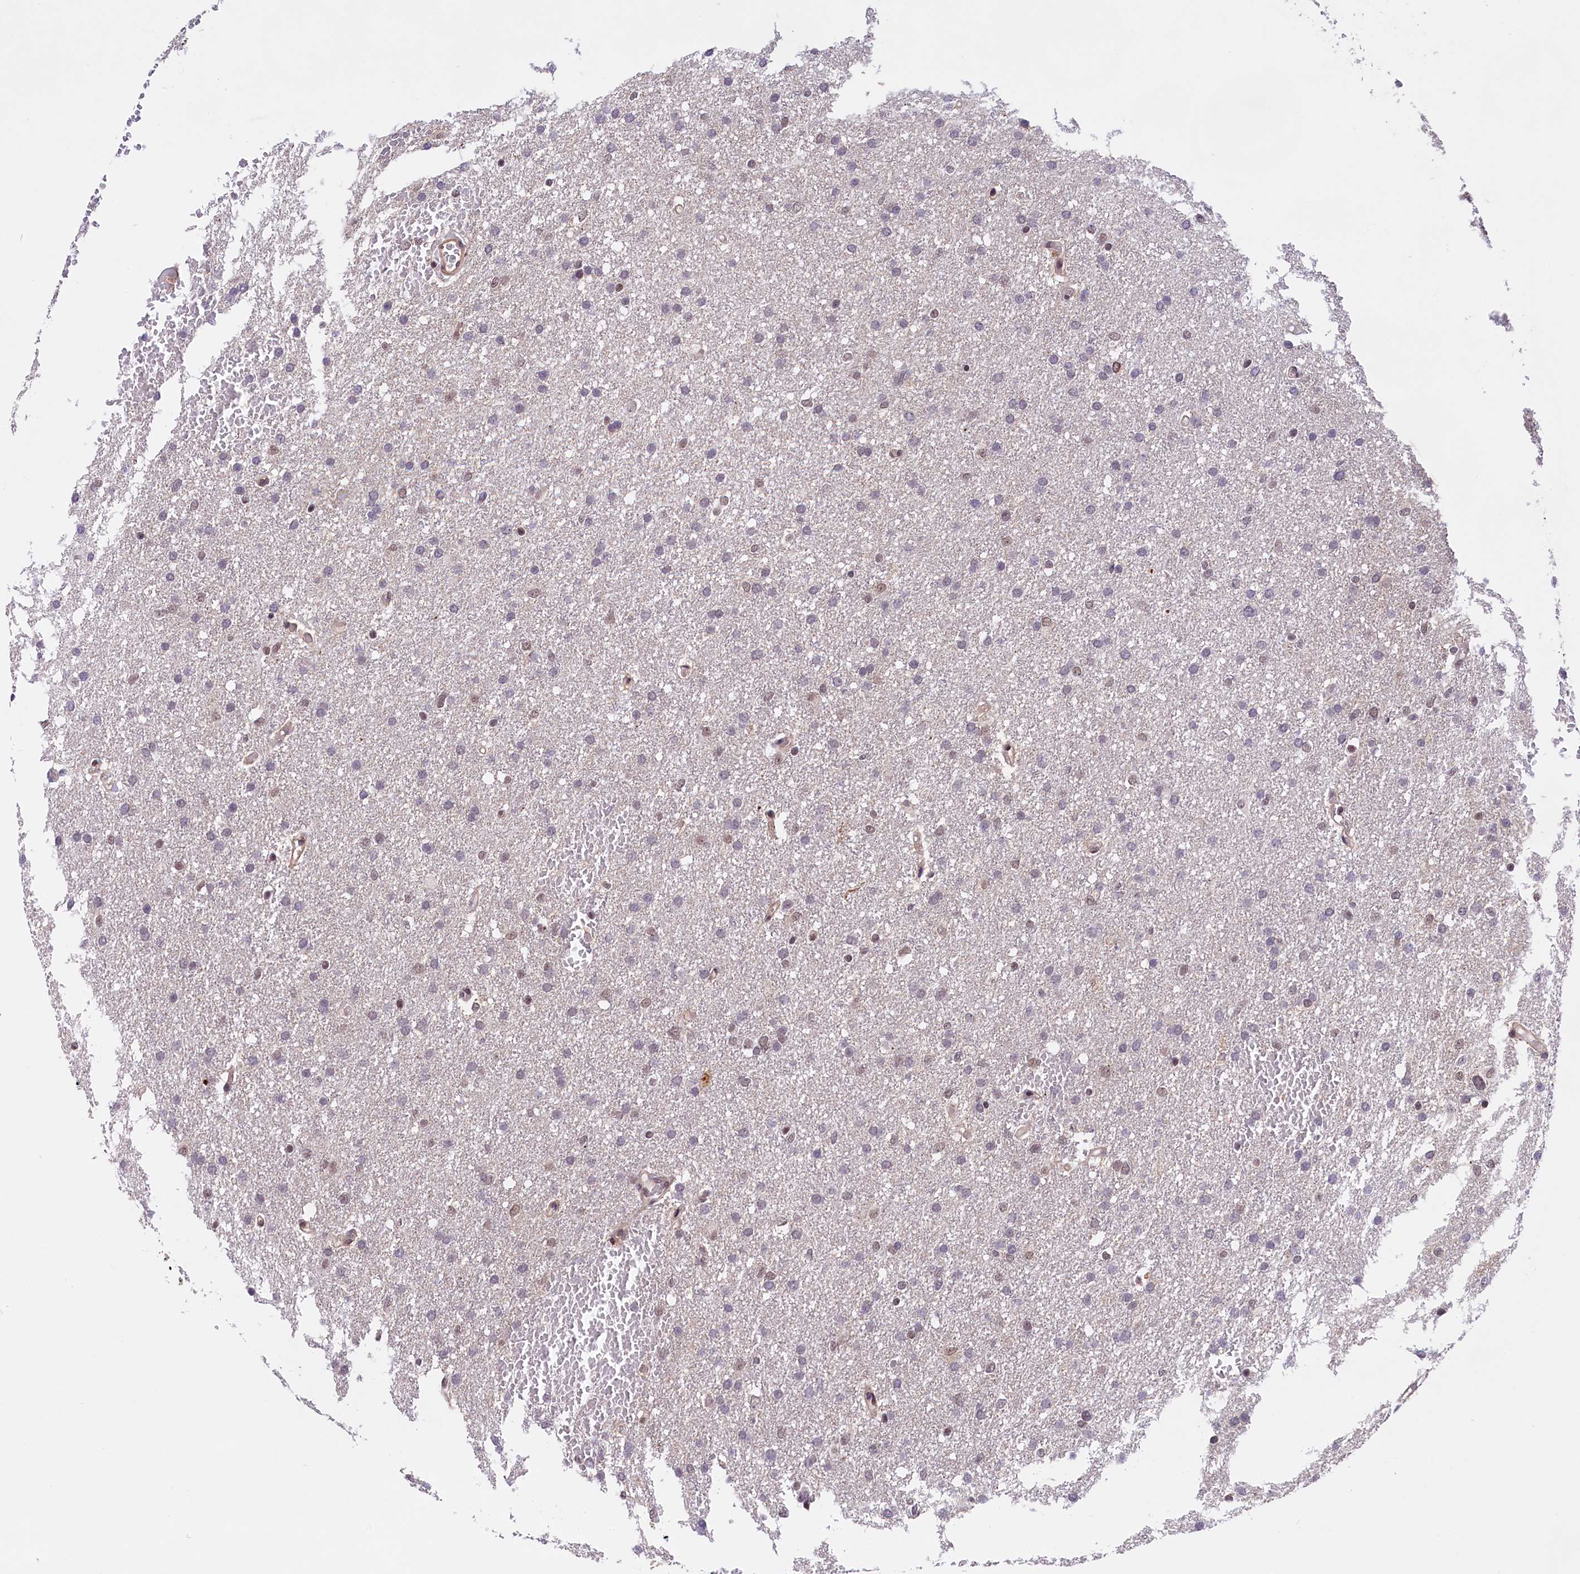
{"staining": {"intensity": "negative", "quantity": "none", "location": "none"}, "tissue": "glioma", "cell_type": "Tumor cells", "image_type": "cancer", "snomed": [{"axis": "morphology", "description": "Glioma, malignant, High grade"}, {"axis": "topography", "description": "Cerebral cortex"}], "caption": "This is an IHC image of glioma. There is no staining in tumor cells.", "gene": "ZC3H4", "patient": {"sex": "female", "age": 36}}